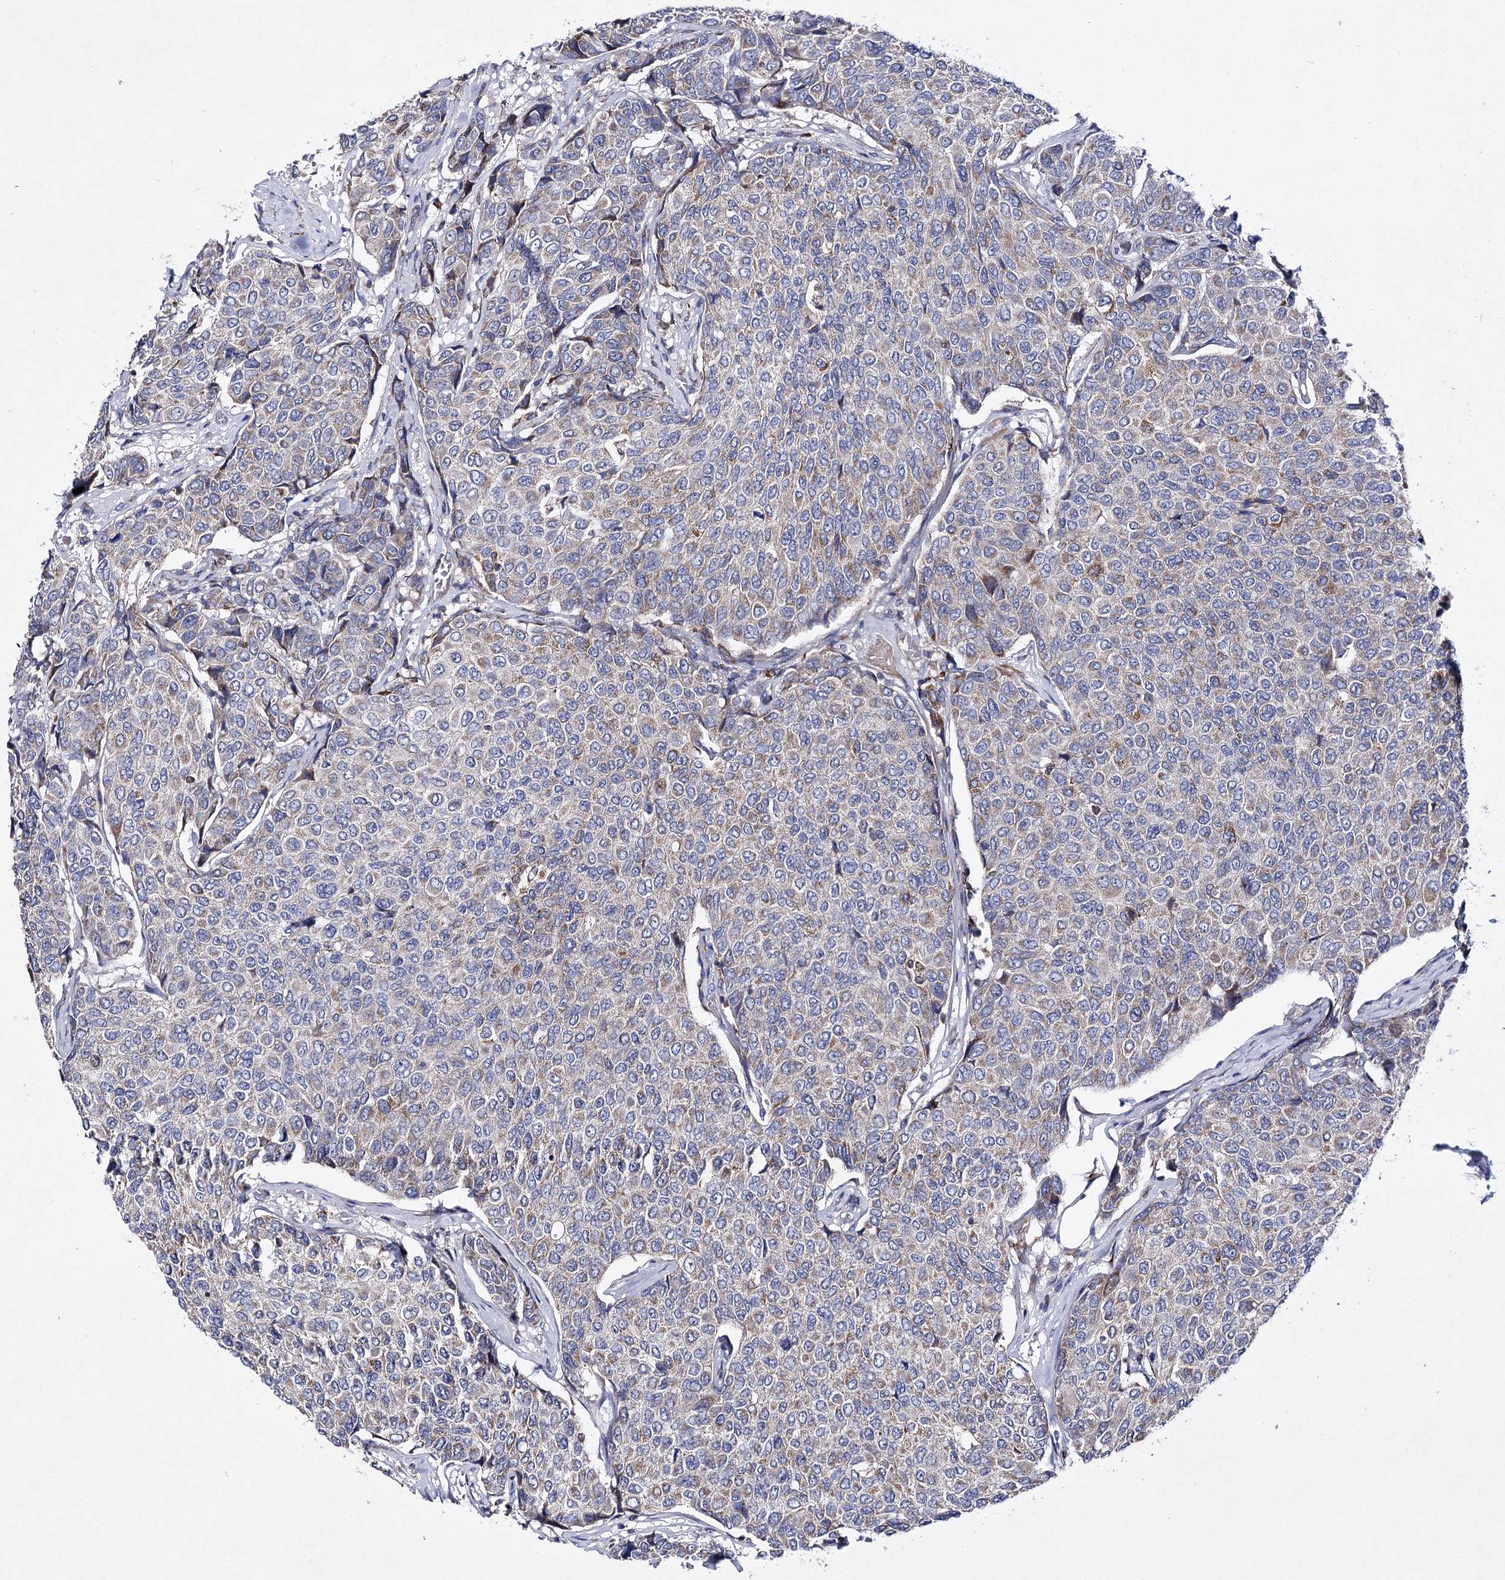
{"staining": {"intensity": "weak", "quantity": ">75%", "location": "cytoplasmic/membranous"}, "tissue": "breast cancer", "cell_type": "Tumor cells", "image_type": "cancer", "snomed": [{"axis": "morphology", "description": "Duct carcinoma"}, {"axis": "topography", "description": "Breast"}], "caption": "Weak cytoplasmic/membranous protein expression is appreciated in about >75% of tumor cells in breast cancer. The staining is performed using DAB brown chromogen to label protein expression. The nuclei are counter-stained blue using hematoxylin.", "gene": "COX15", "patient": {"sex": "female", "age": 55}}